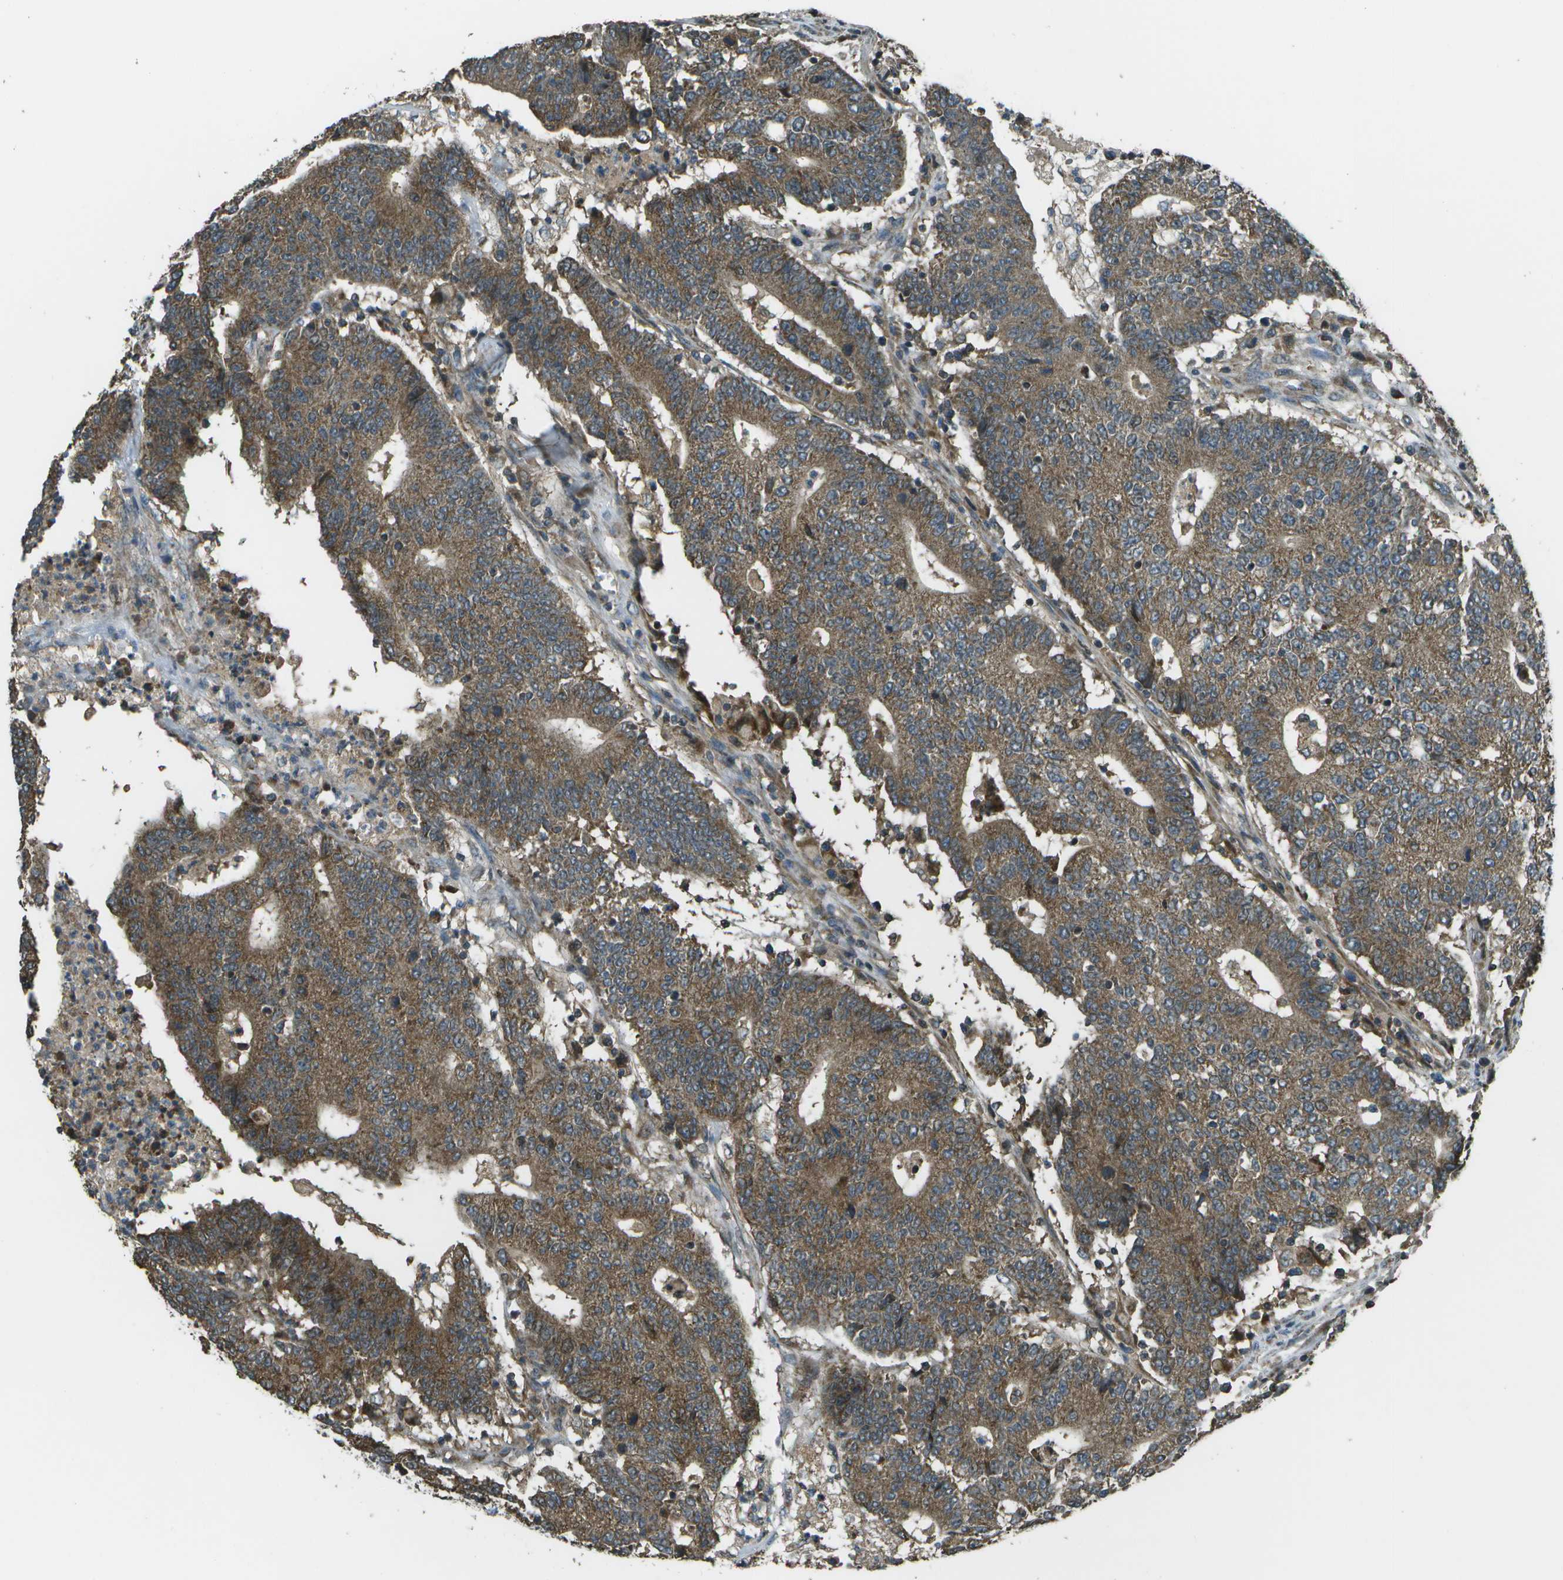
{"staining": {"intensity": "moderate", "quantity": ">75%", "location": "cytoplasmic/membranous"}, "tissue": "colorectal cancer", "cell_type": "Tumor cells", "image_type": "cancer", "snomed": [{"axis": "morphology", "description": "Normal tissue, NOS"}, {"axis": "morphology", "description": "Adenocarcinoma, NOS"}, {"axis": "topography", "description": "Colon"}], "caption": "IHC (DAB) staining of human adenocarcinoma (colorectal) shows moderate cytoplasmic/membranous protein staining in about >75% of tumor cells.", "gene": "PLPBP", "patient": {"sex": "female", "age": 75}}